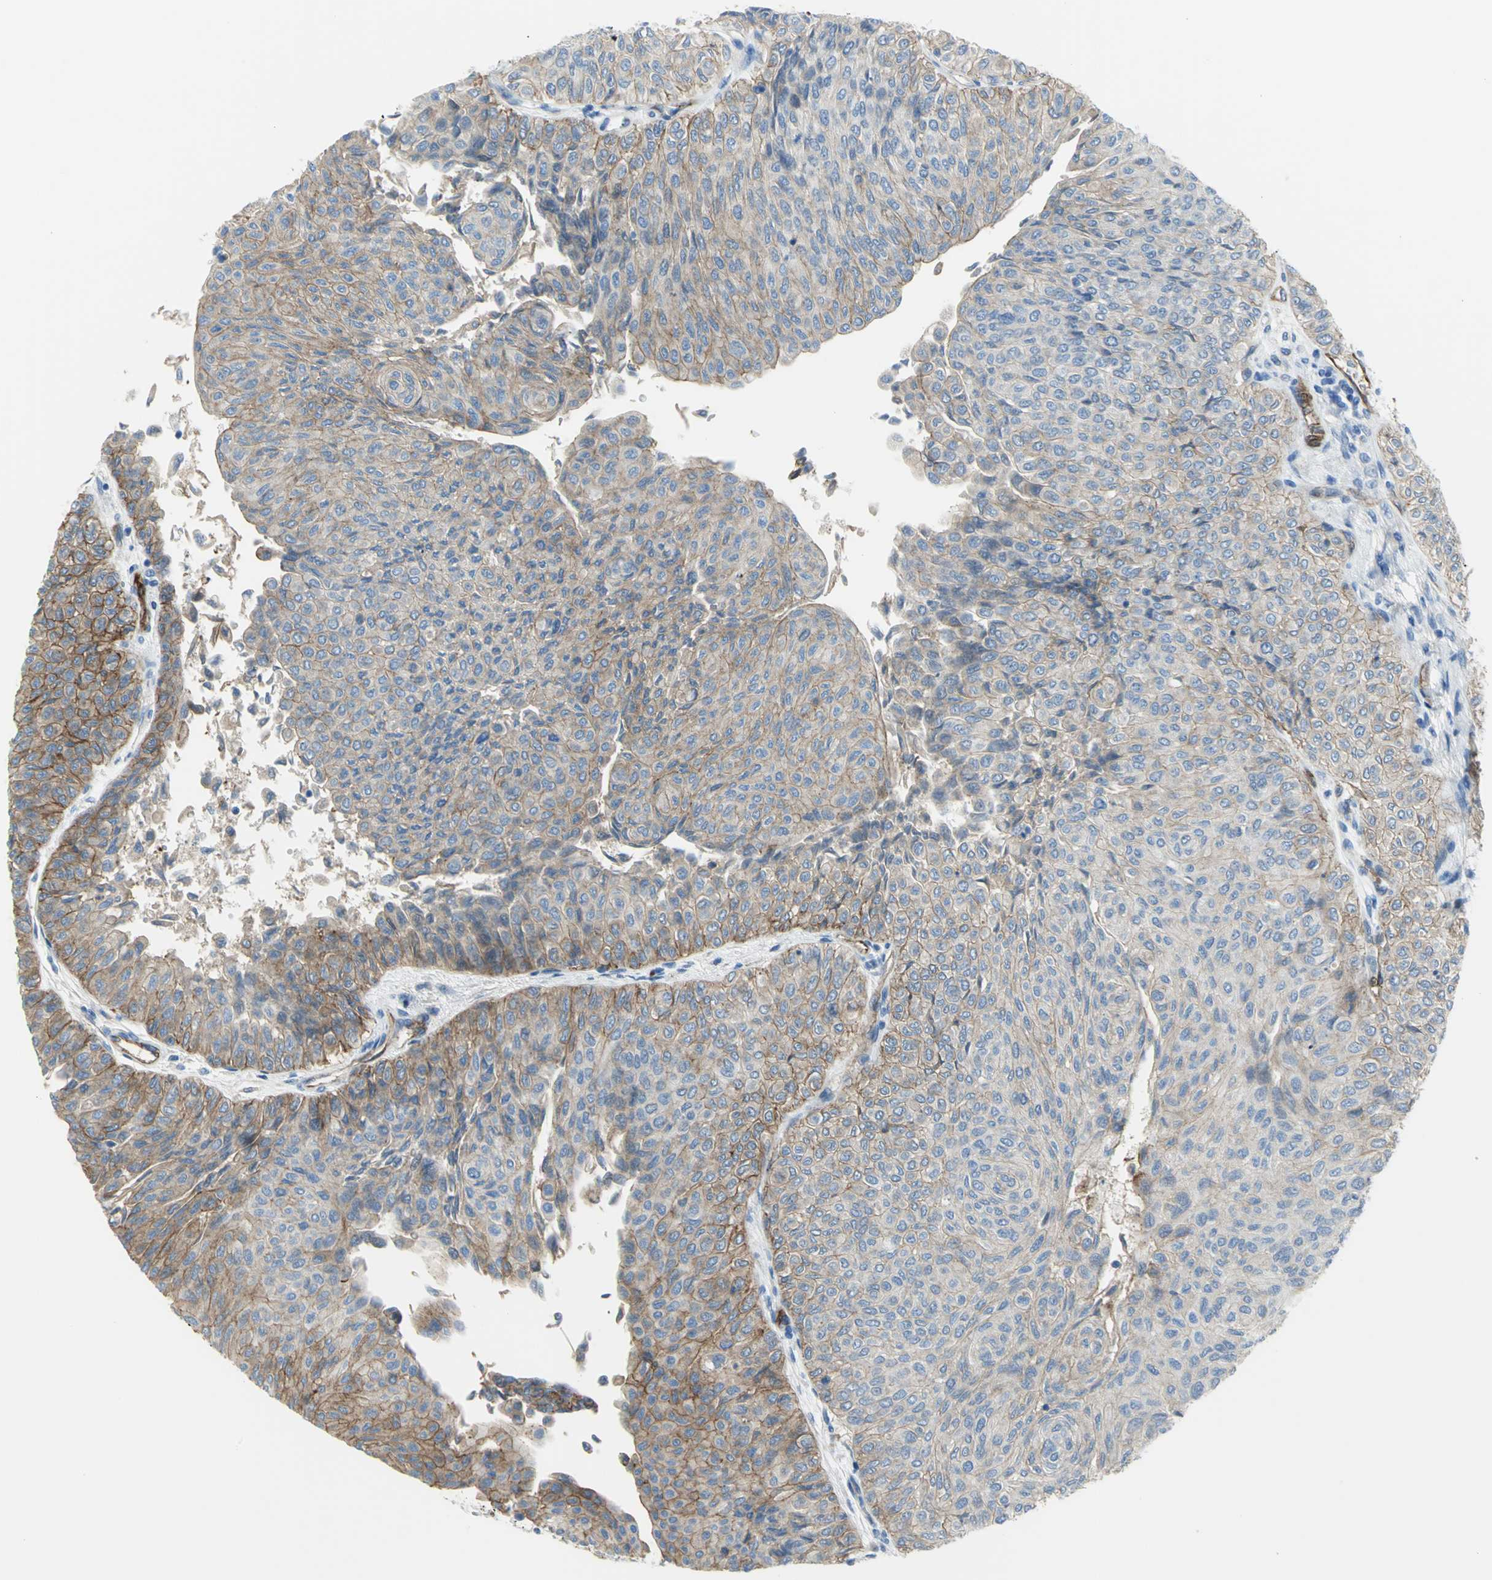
{"staining": {"intensity": "weak", "quantity": ">75%", "location": "cytoplasmic/membranous"}, "tissue": "urothelial cancer", "cell_type": "Tumor cells", "image_type": "cancer", "snomed": [{"axis": "morphology", "description": "Urothelial carcinoma, Low grade"}, {"axis": "topography", "description": "Urinary bladder"}], "caption": "An immunohistochemistry (IHC) histopathology image of tumor tissue is shown. Protein staining in brown shows weak cytoplasmic/membranous positivity in urothelial cancer within tumor cells.", "gene": "FLNB", "patient": {"sex": "male", "age": 78}}